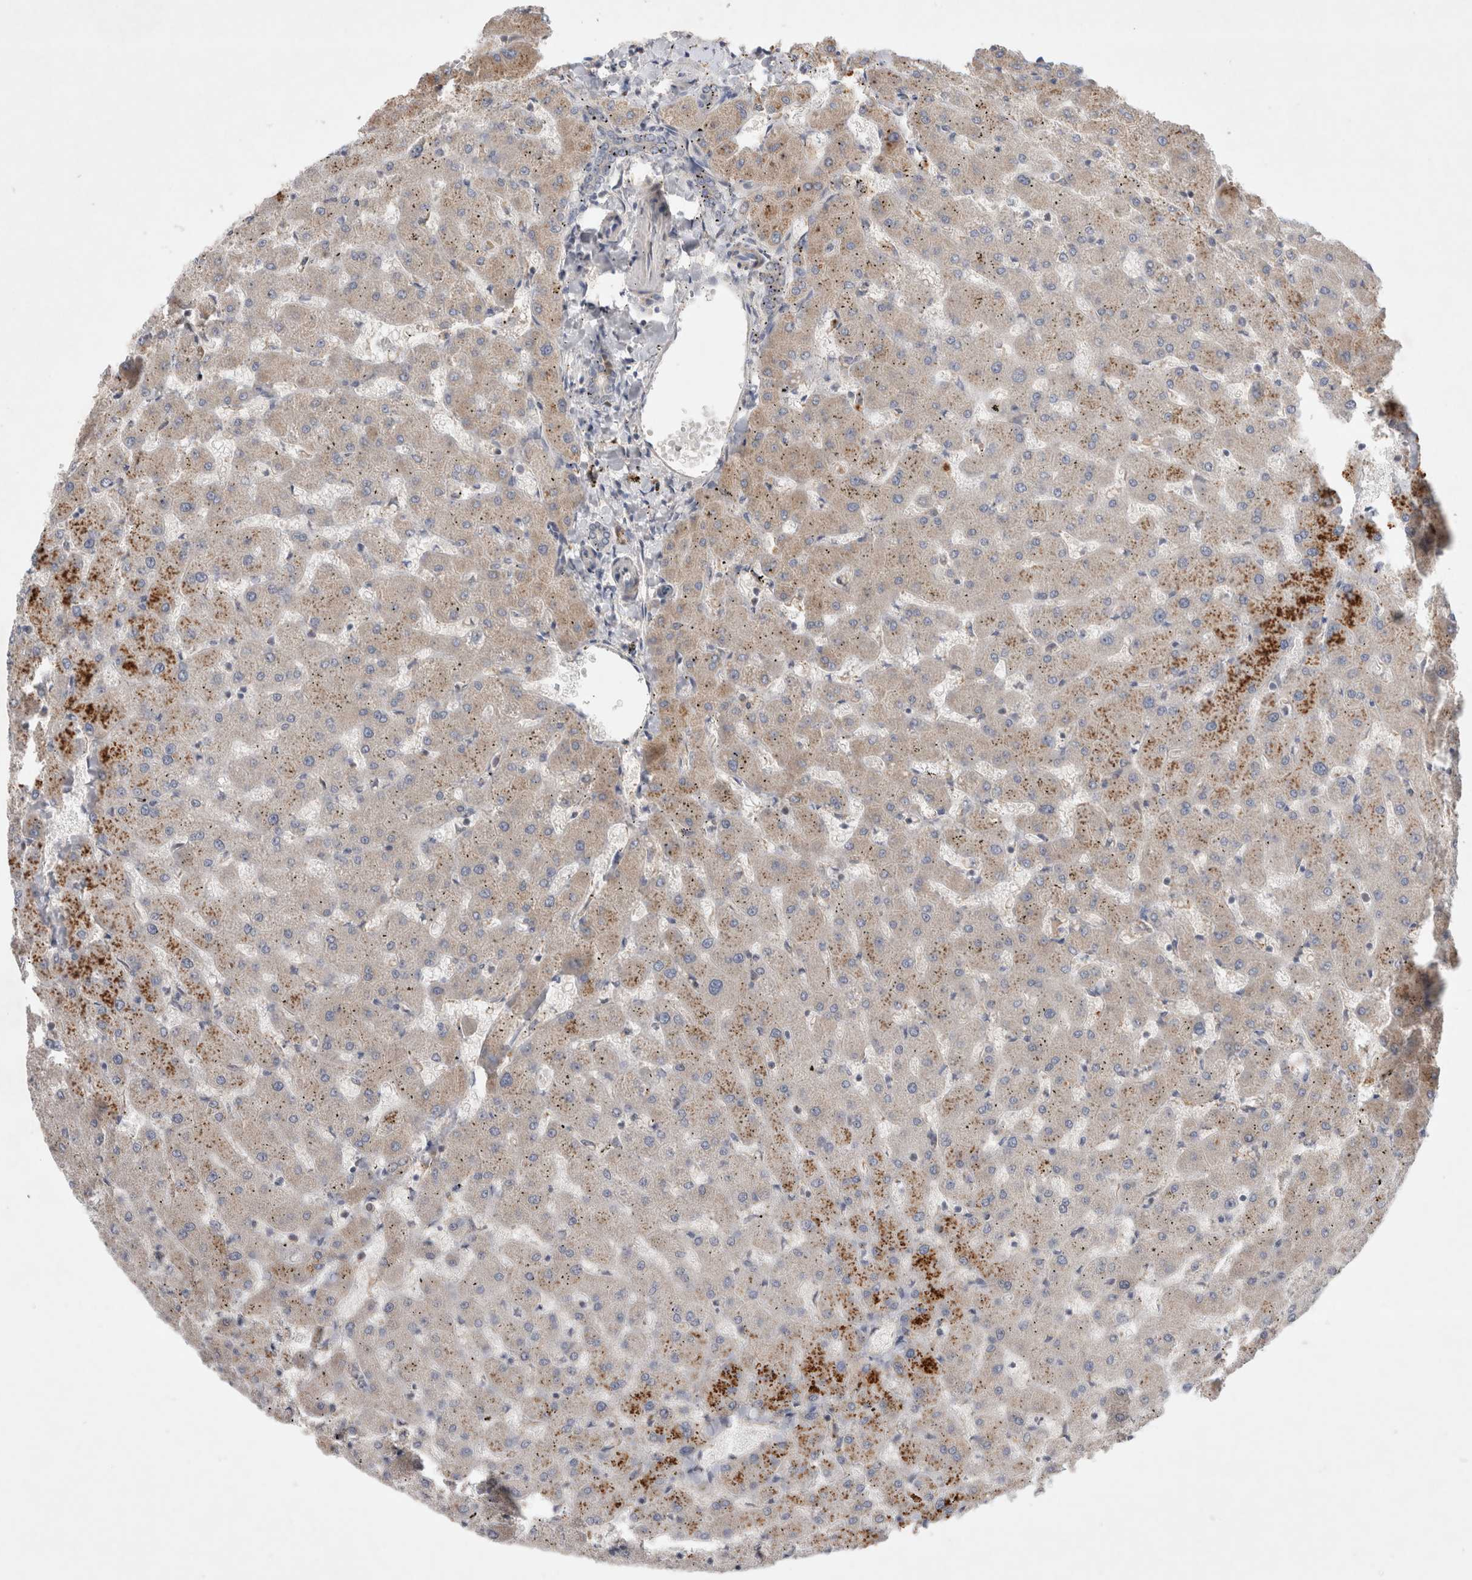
{"staining": {"intensity": "negative", "quantity": "none", "location": "none"}, "tissue": "liver", "cell_type": "Cholangiocytes", "image_type": "normal", "snomed": [{"axis": "morphology", "description": "Normal tissue, NOS"}, {"axis": "topography", "description": "Liver"}], "caption": "IHC histopathology image of normal liver: human liver stained with DAB displays no significant protein positivity in cholangiocytes.", "gene": "MRPS28", "patient": {"sex": "female", "age": 63}}